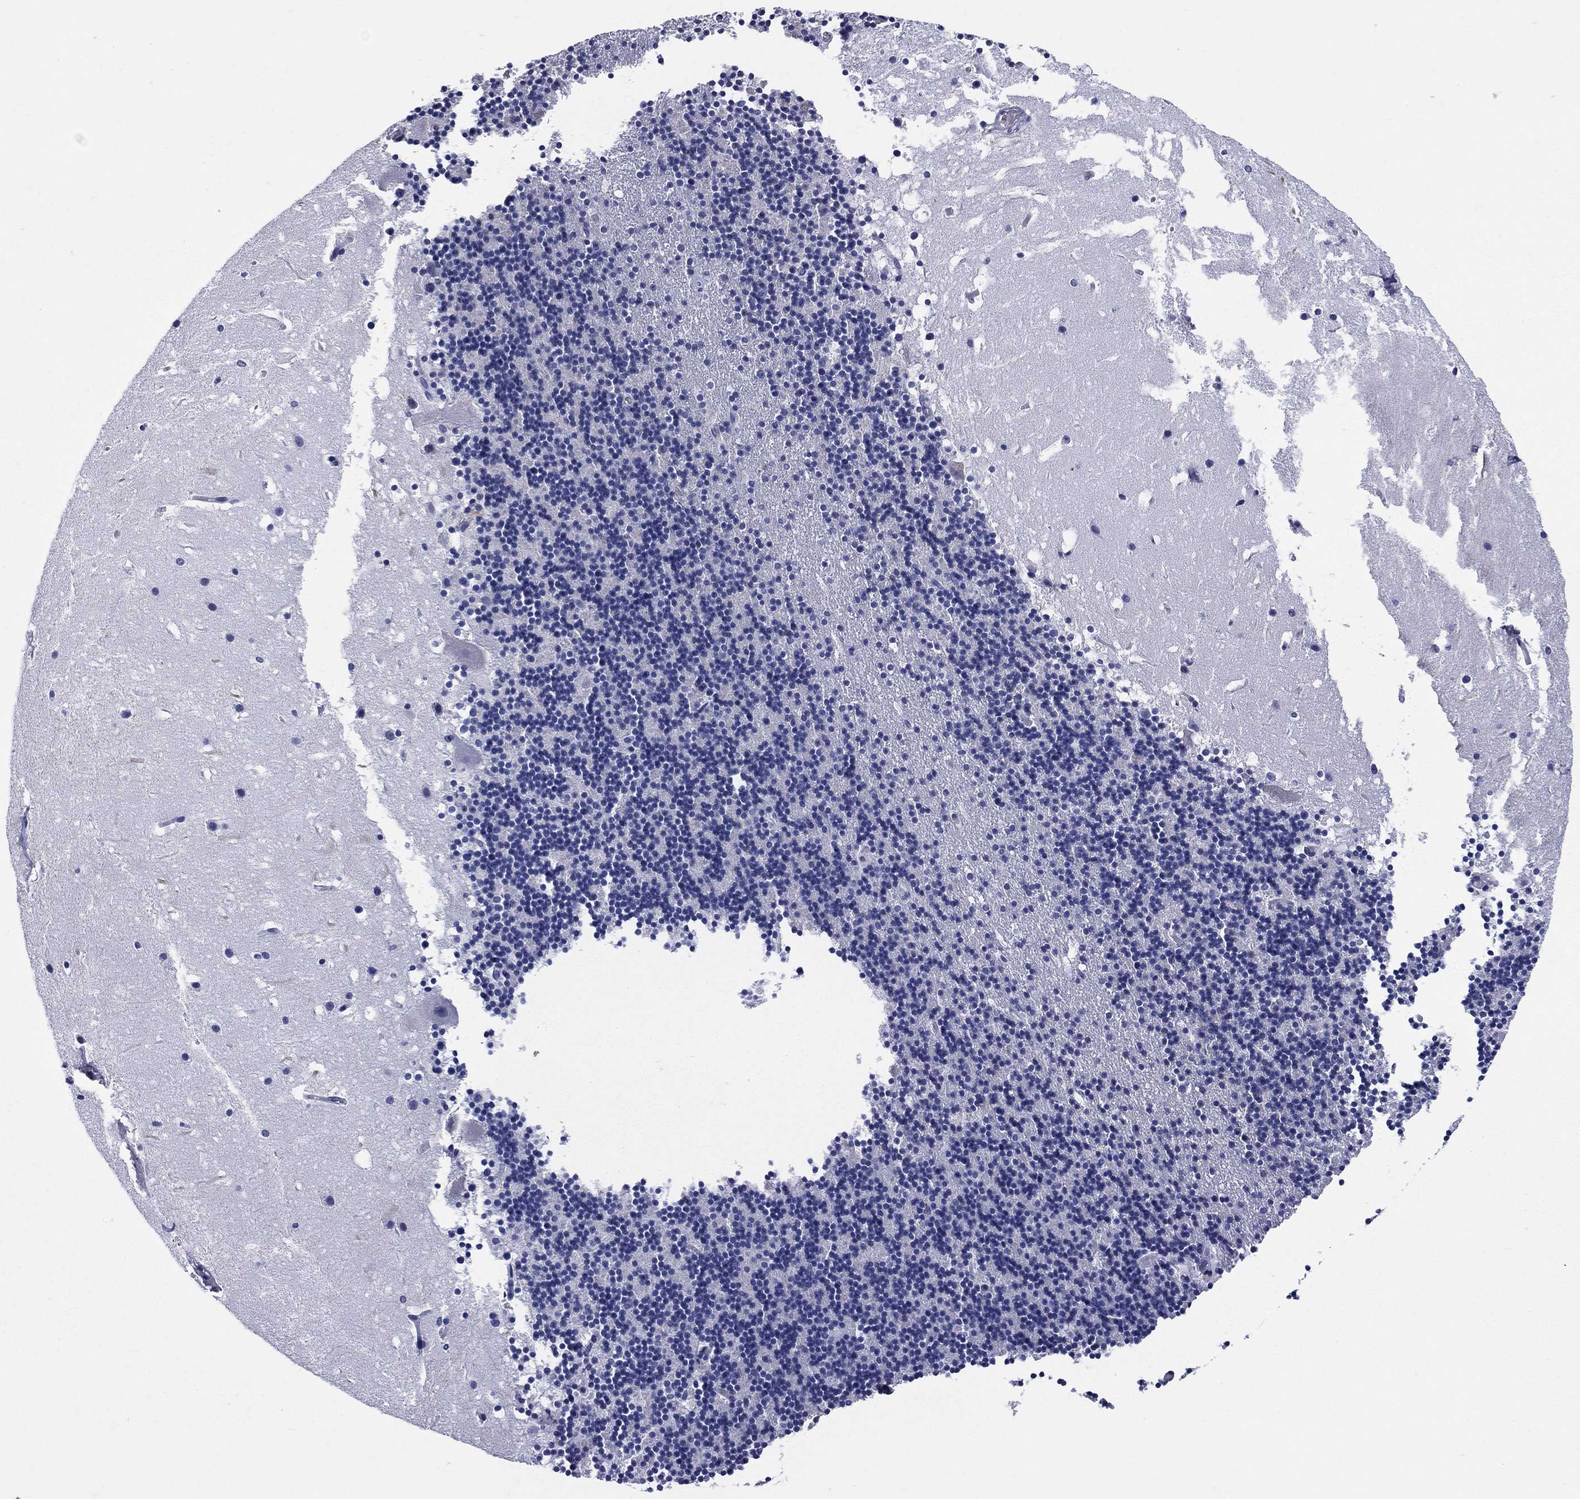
{"staining": {"intensity": "negative", "quantity": "none", "location": "none"}, "tissue": "cerebellum", "cell_type": "Cells in granular layer", "image_type": "normal", "snomed": [{"axis": "morphology", "description": "Normal tissue, NOS"}, {"axis": "topography", "description": "Cerebellum"}], "caption": "This photomicrograph is of normal cerebellum stained with immunohistochemistry to label a protein in brown with the nuclei are counter-stained blue. There is no expression in cells in granular layer.", "gene": "KISS1R", "patient": {"sex": "male", "age": 37}}